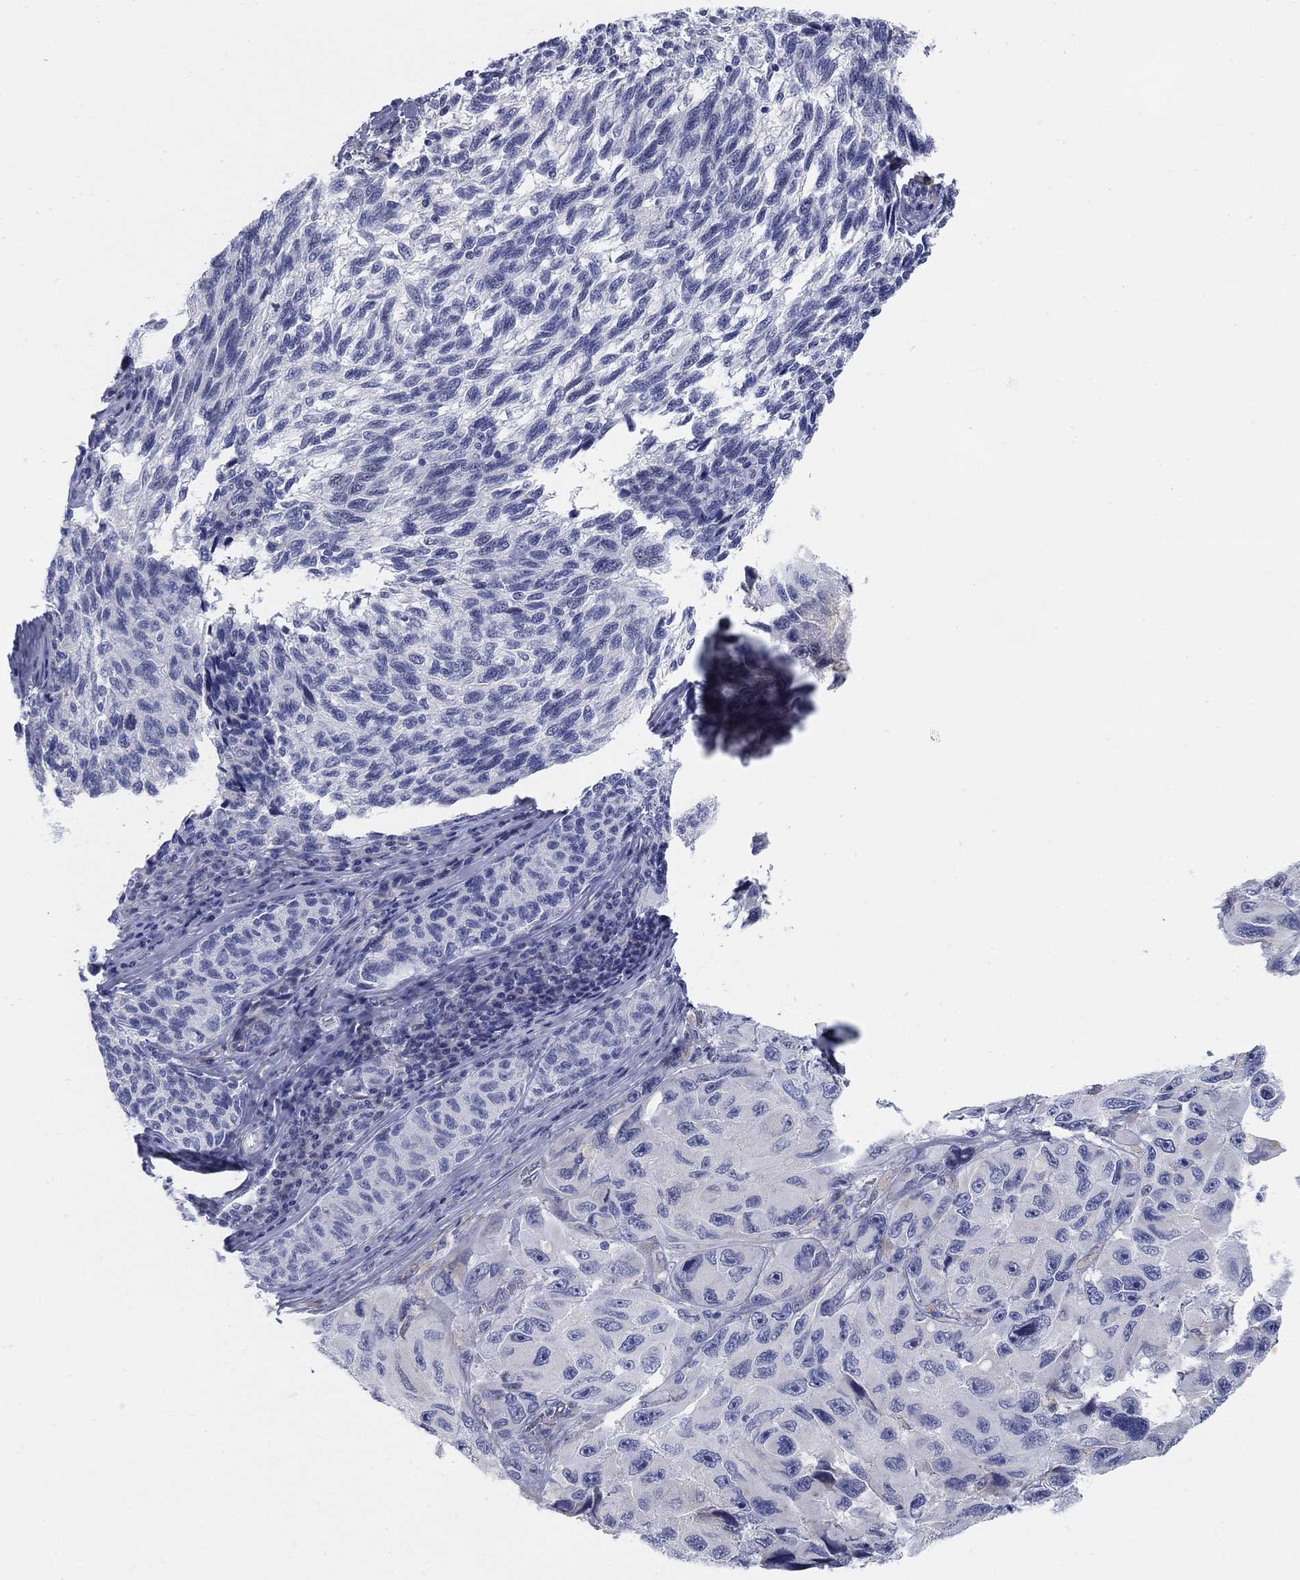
{"staining": {"intensity": "negative", "quantity": "none", "location": "none"}, "tissue": "melanoma", "cell_type": "Tumor cells", "image_type": "cancer", "snomed": [{"axis": "morphology", "description": "Malignant melanoma, NOS"}, {"axis": "topography", "description": "Skin"}], "caption": "Malignant melanoma stained for a protein using IHC reveals no staining tumor cells.", "gene": "HEATR4", "patient": {"sex": "female", "age": 73}}